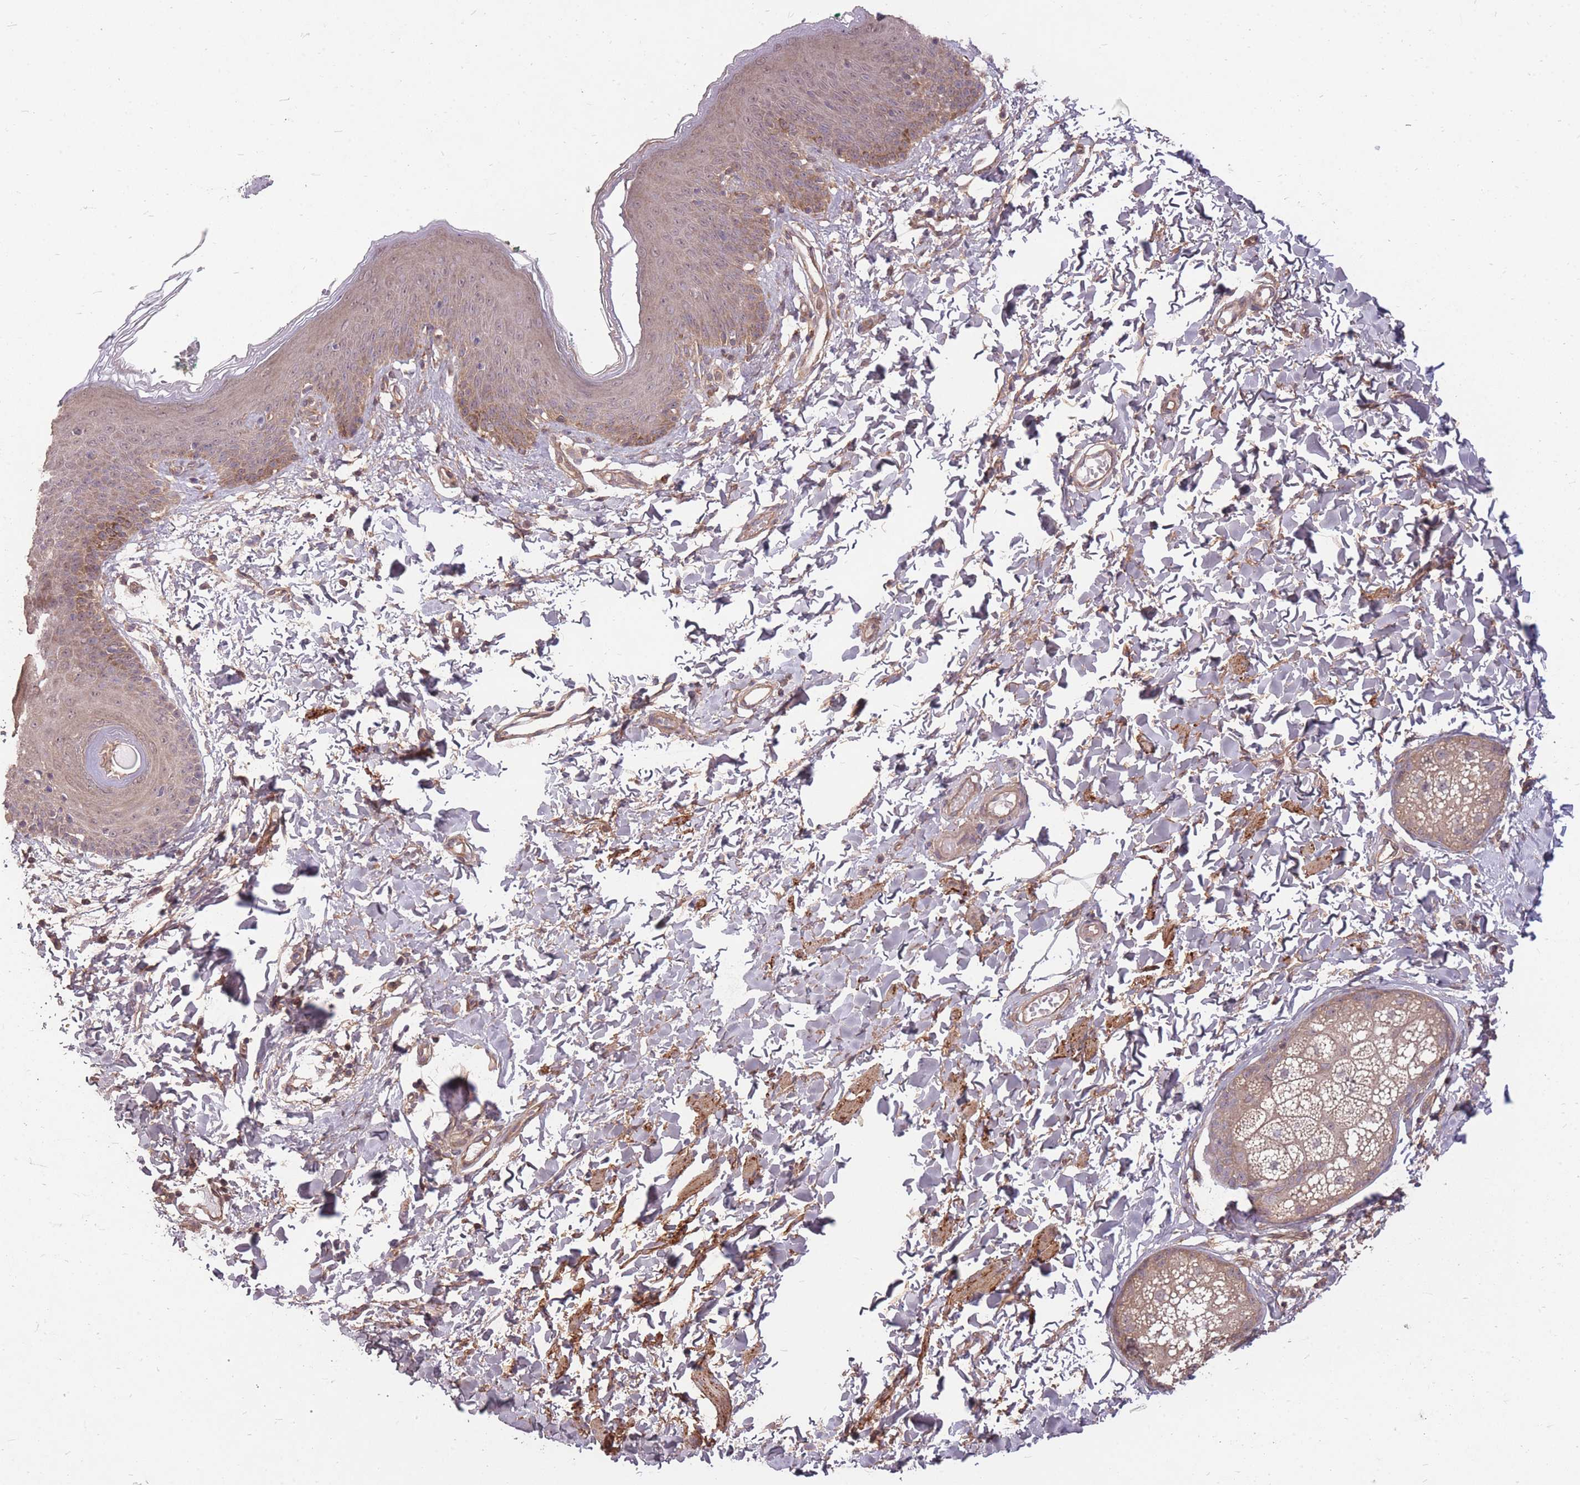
{"staining": {"intensity": "weak", "quantity": ">75%", "location": "cytoplasmic/membranous"}, "tissue": "skin", "cell_type": "Epidermal cells", "image_type": "normal", "snomed": [{"axis": "morphology", "description": "Normal tissue, NOS"}, {"axis": "topography", "description": "Vulva"}], "caption": "Protein expression by IHC shows weak cytoplasmic/membranous expression in about >75% of epidermal cells in unremarkable skin. Ihc stains the protein in brown and the nuclei are stained blue.", "gene": "DYNC1LI2", "patient": {"sex": "female", "age": 66}}